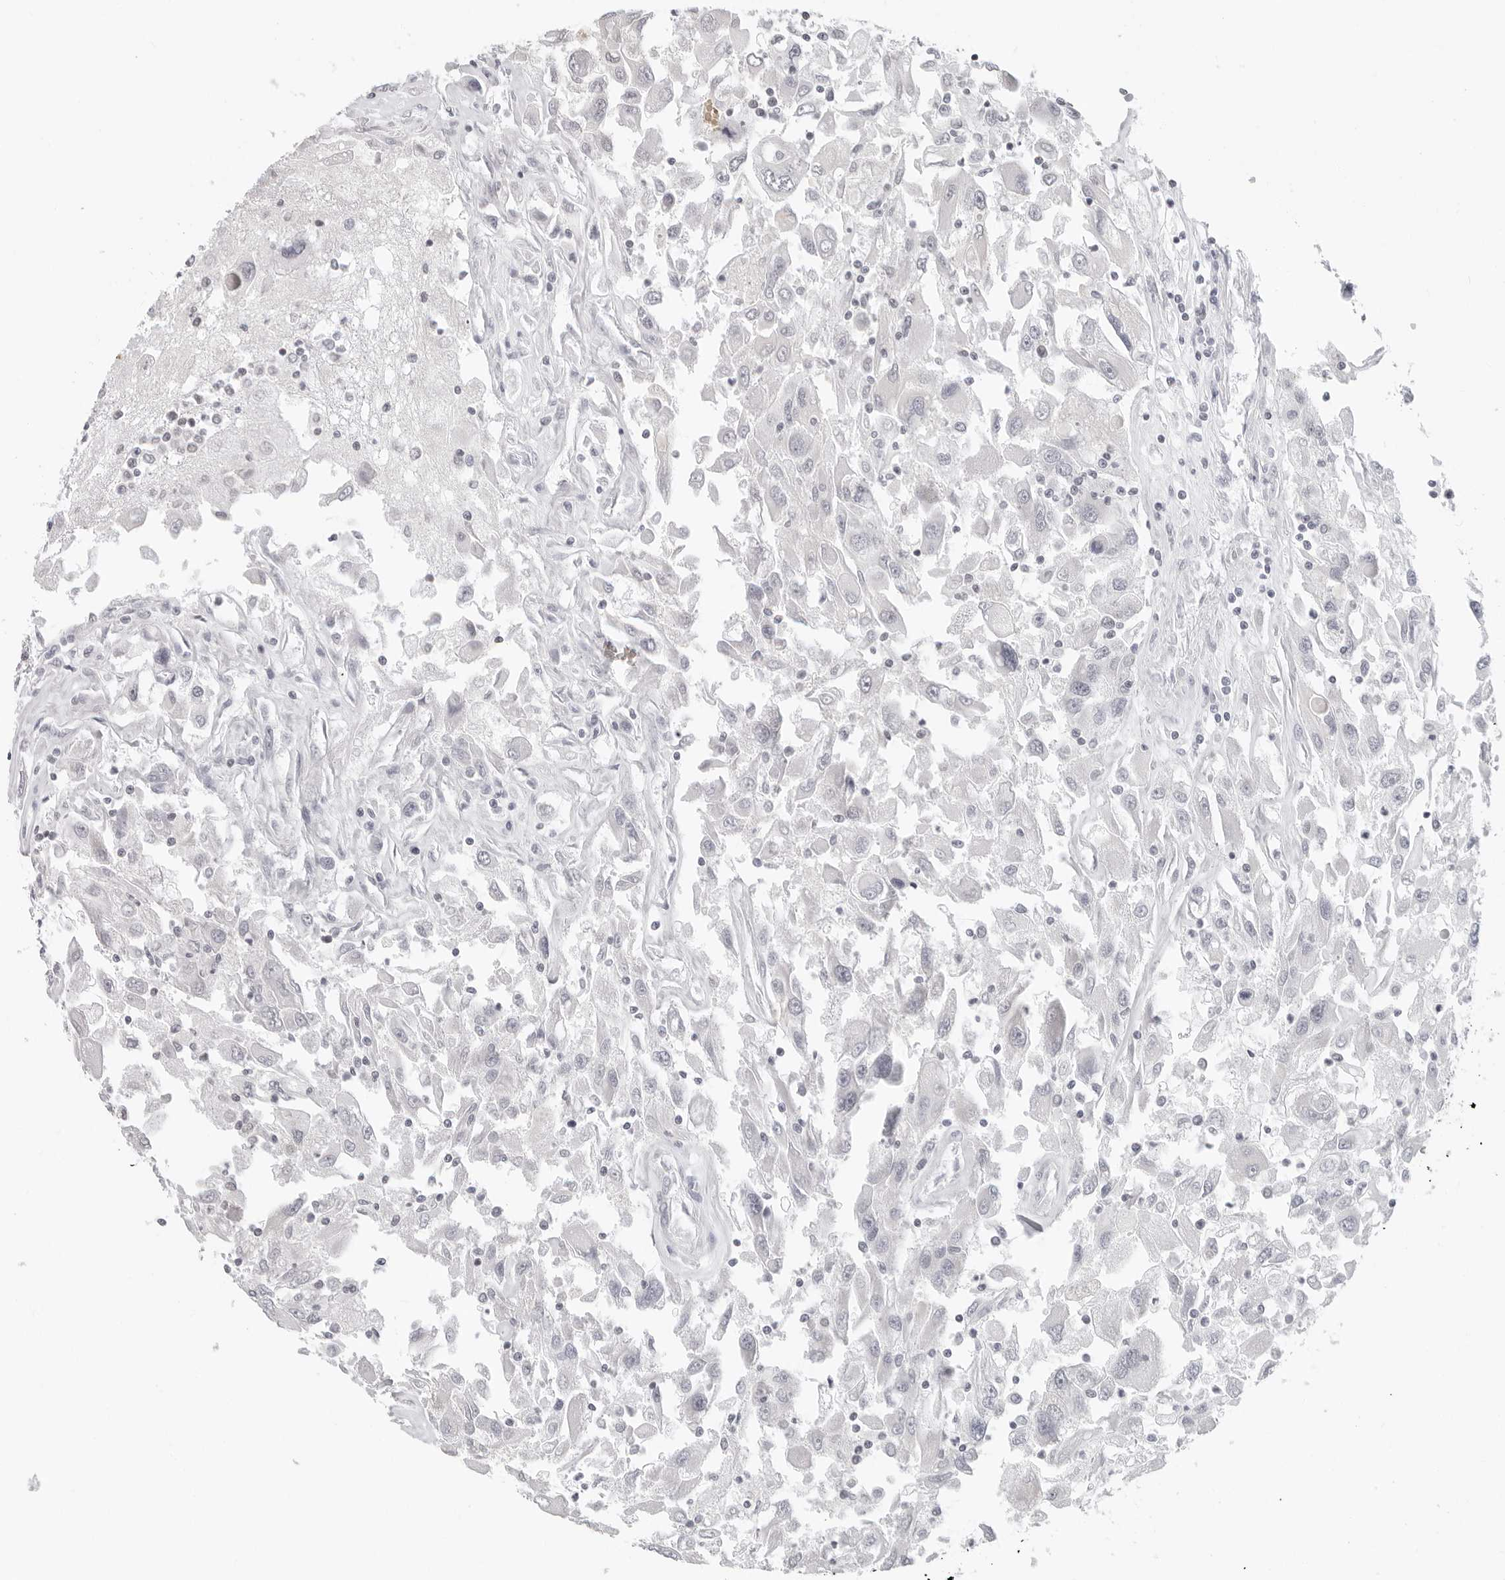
{"staining": {"intensity": "negative", "quantity": "none", "location": "none"}, "tissue": "renal cancer", "cell_type": "Tumor cells", "image_type": "cancer", "snomed": [{"axis": "morphology", "description": "Adenocarcinoma, NOS"}, {"axis": "topography", "description": "Kidney"}], "caption": "Micrograph shows no significant protein staining in tumor cells of adenocarcinoma (renal). (DAB (3,3'-diaminobenzidine) immunohistochemistry, high magnification).", "gene": "FLG2", "patient": {"sex": "female", "age": 52}}